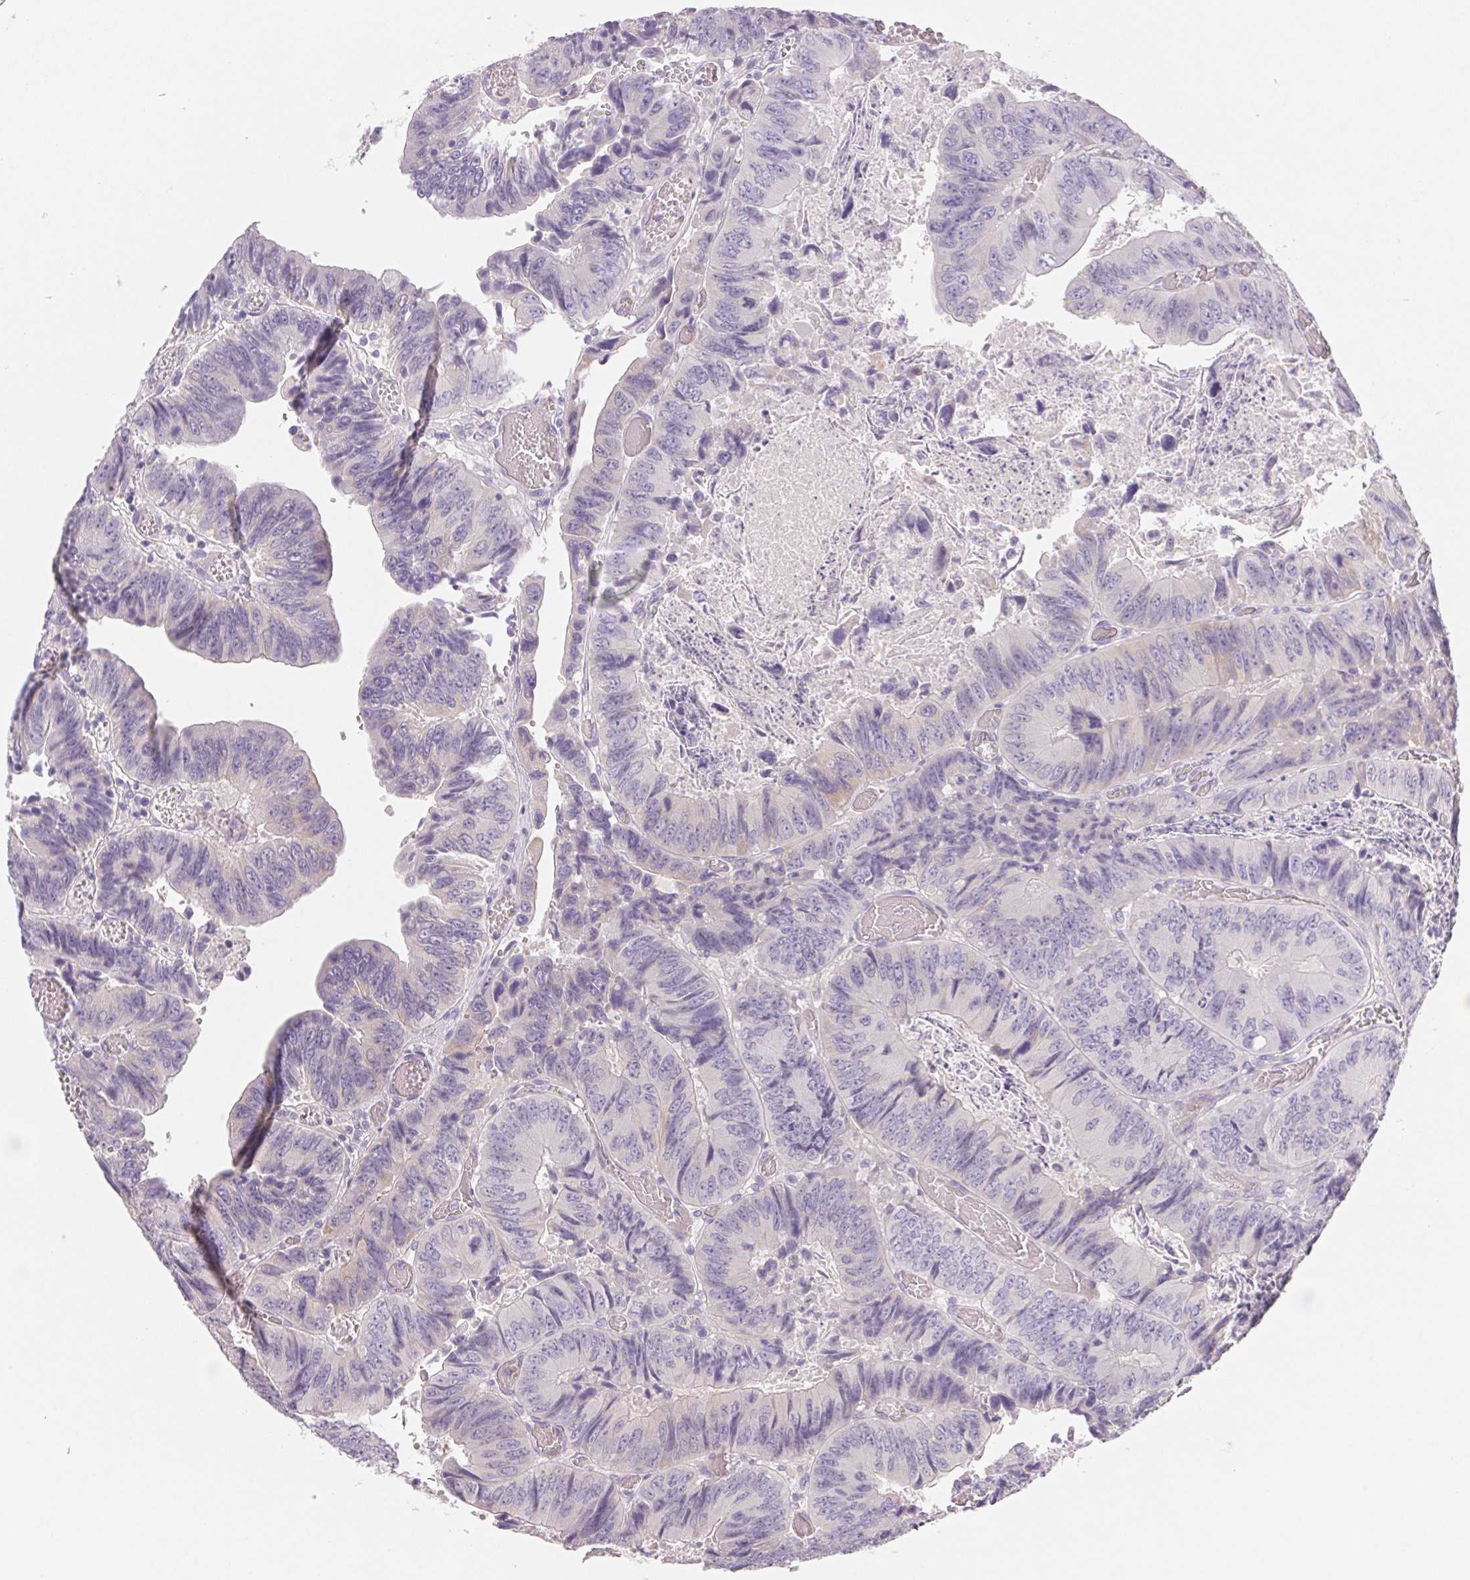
{"staining": {"intensity": "negative", "quantity": "none", "location": "none"}, "tissue": "colorectal cancer", "cell_type": "Tumor cells", "image_type": "cancer", "snomed": [{"axis": "morphology", "description": "Adenocarcinoma, NOS"}, {"axis": "topography", "description": "Colon"}], "caption": "This is an IHC micrograph of colorectal cancer (adenocarcinoma). There is no staining in tumor cells.", "gene": "CTNND2", "patient": {"sex": "female", "age": 84}}